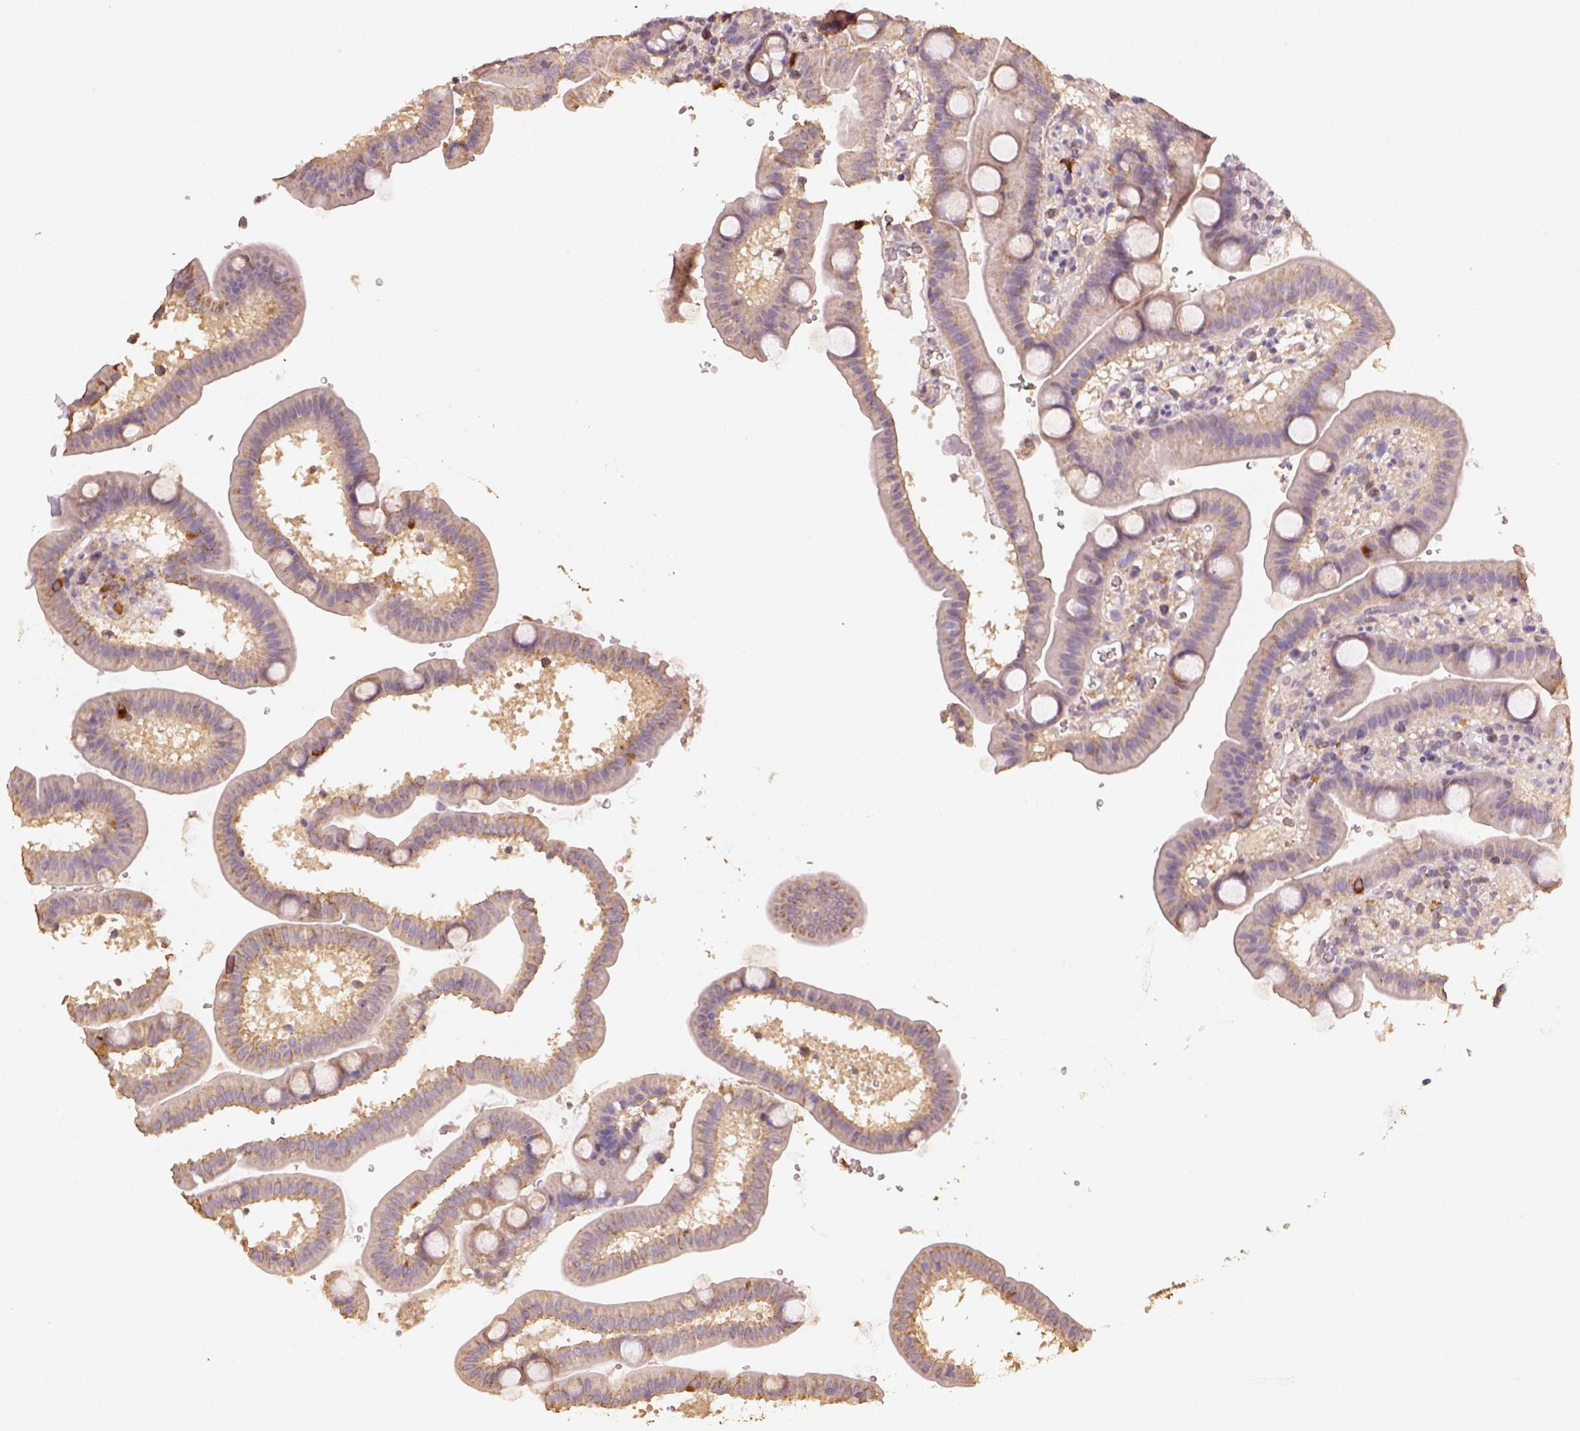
{"staining": {"intensity": "moderate", "quantity": "<25%", "location": "cytoplasmic/membranous"}, "tissue": "duodenum", "cell_type": "Glandular cells", "image_type": "normal", "snomed": [{"axis": "morphology", "description": "Normal tissue, NOS"}, {"axis": "topography", "description": "Duodenum"}], "caption": "Immunohistochemistry micrograph of benign duodenum: human duodenum stained using immunohistochemistry (IHC) displays low levels of moderate protein expression localized specifically in the cytoplasmic/membranous of glandular cells, appearing as a cytoplasmic/membranous brown color.", "gene": "AP2B1", "patient": {"sex": "male", "age": 59}}